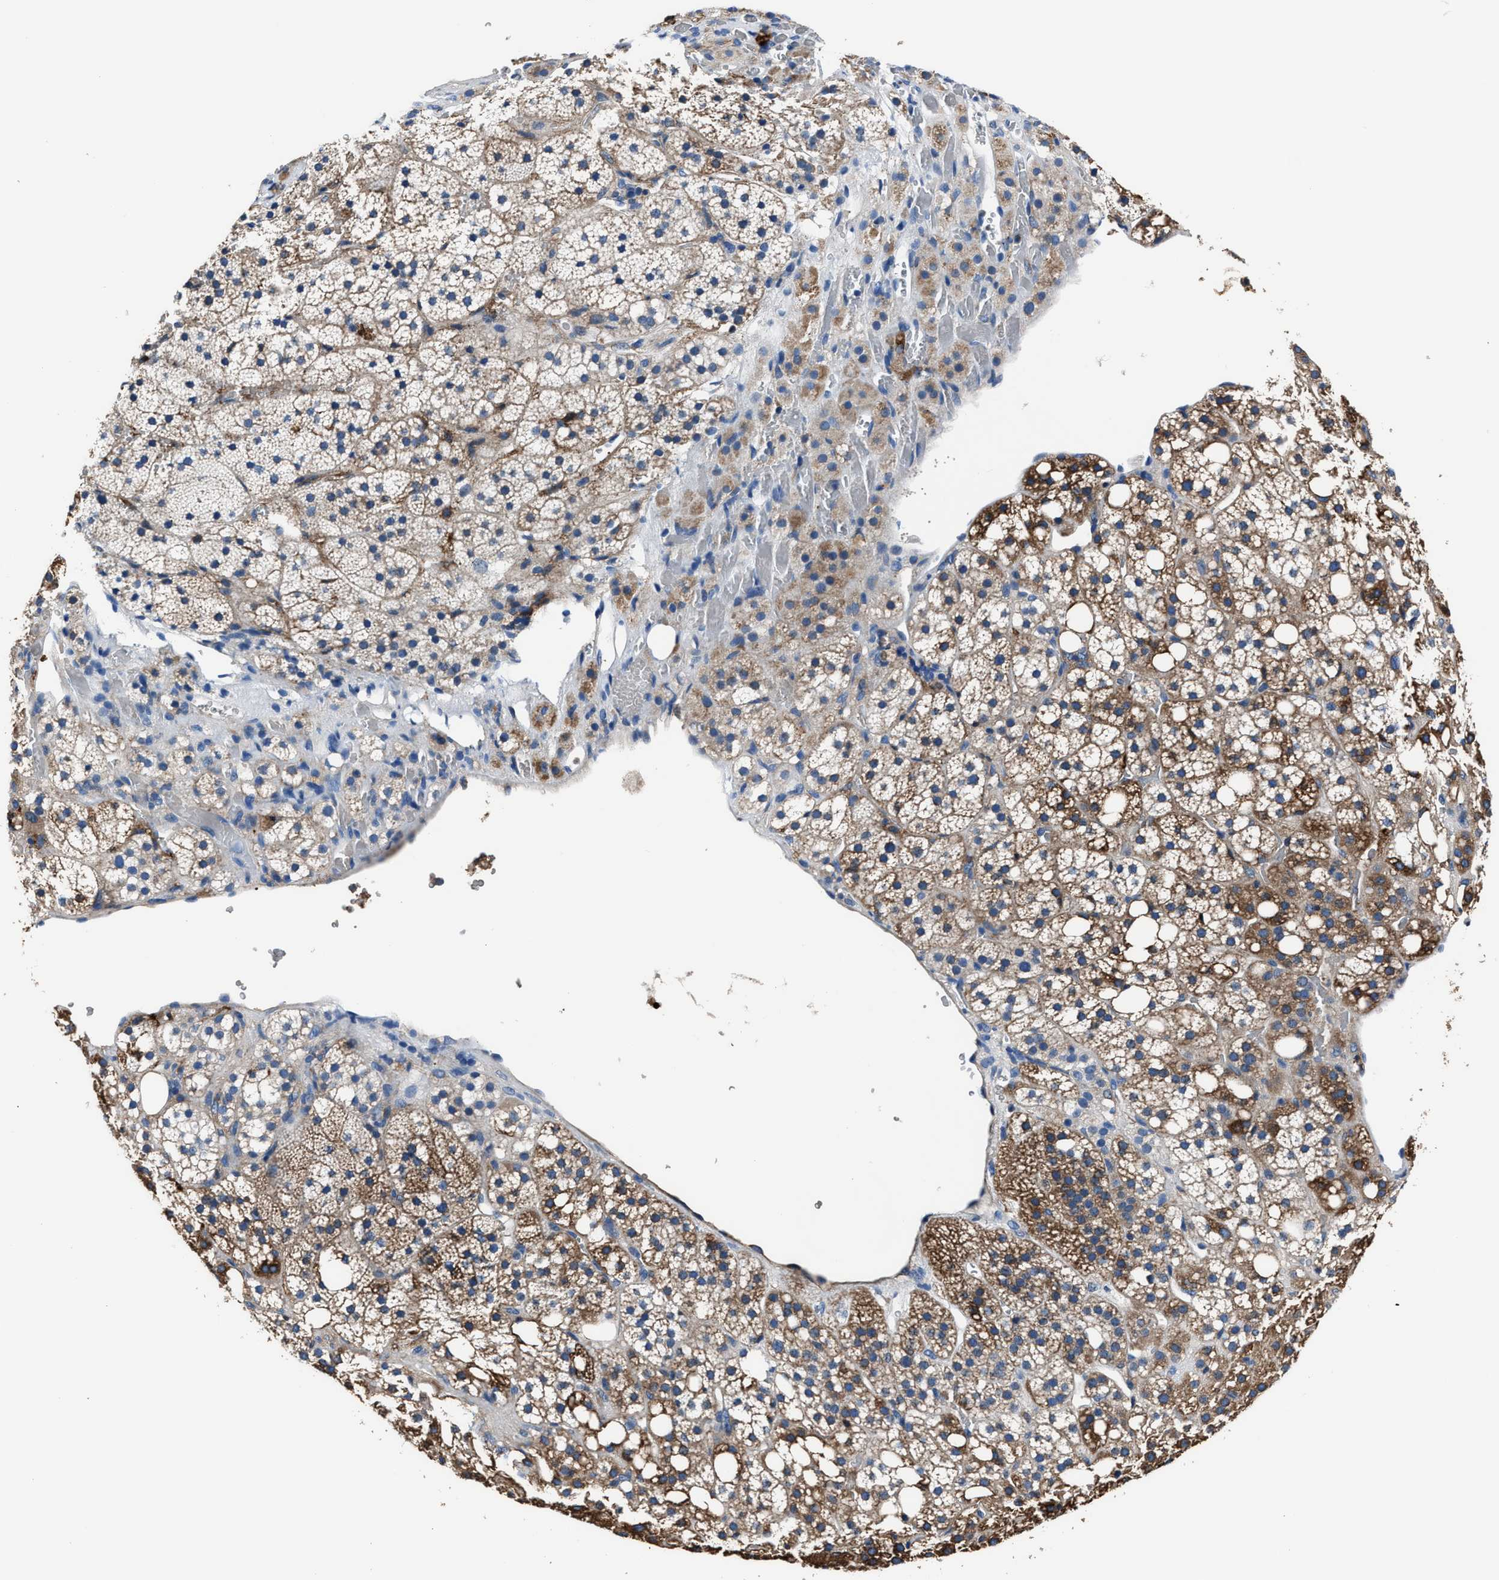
{"staining": {"intensity": "moderate", "quantity": ">75%", "location": "cytoplasmic/membranous"}, "tissue": "adrenal gland", "cell_type": "Glandular cells", "image_type": "normal", "snomed": [{"axis": "morphology", "description": "Normal tissue, NOS"}, {"axis": "topography", "description": "Adrenal gland"}], "caption": "Immunohistochemical staining of normal human adrenal gland shows medium levels of moderate cytoplasmic/membranous positivity in approximately >75% of glandular cells.", "gene": "FTL", "patient": {"sex": "female", "age": 59}}